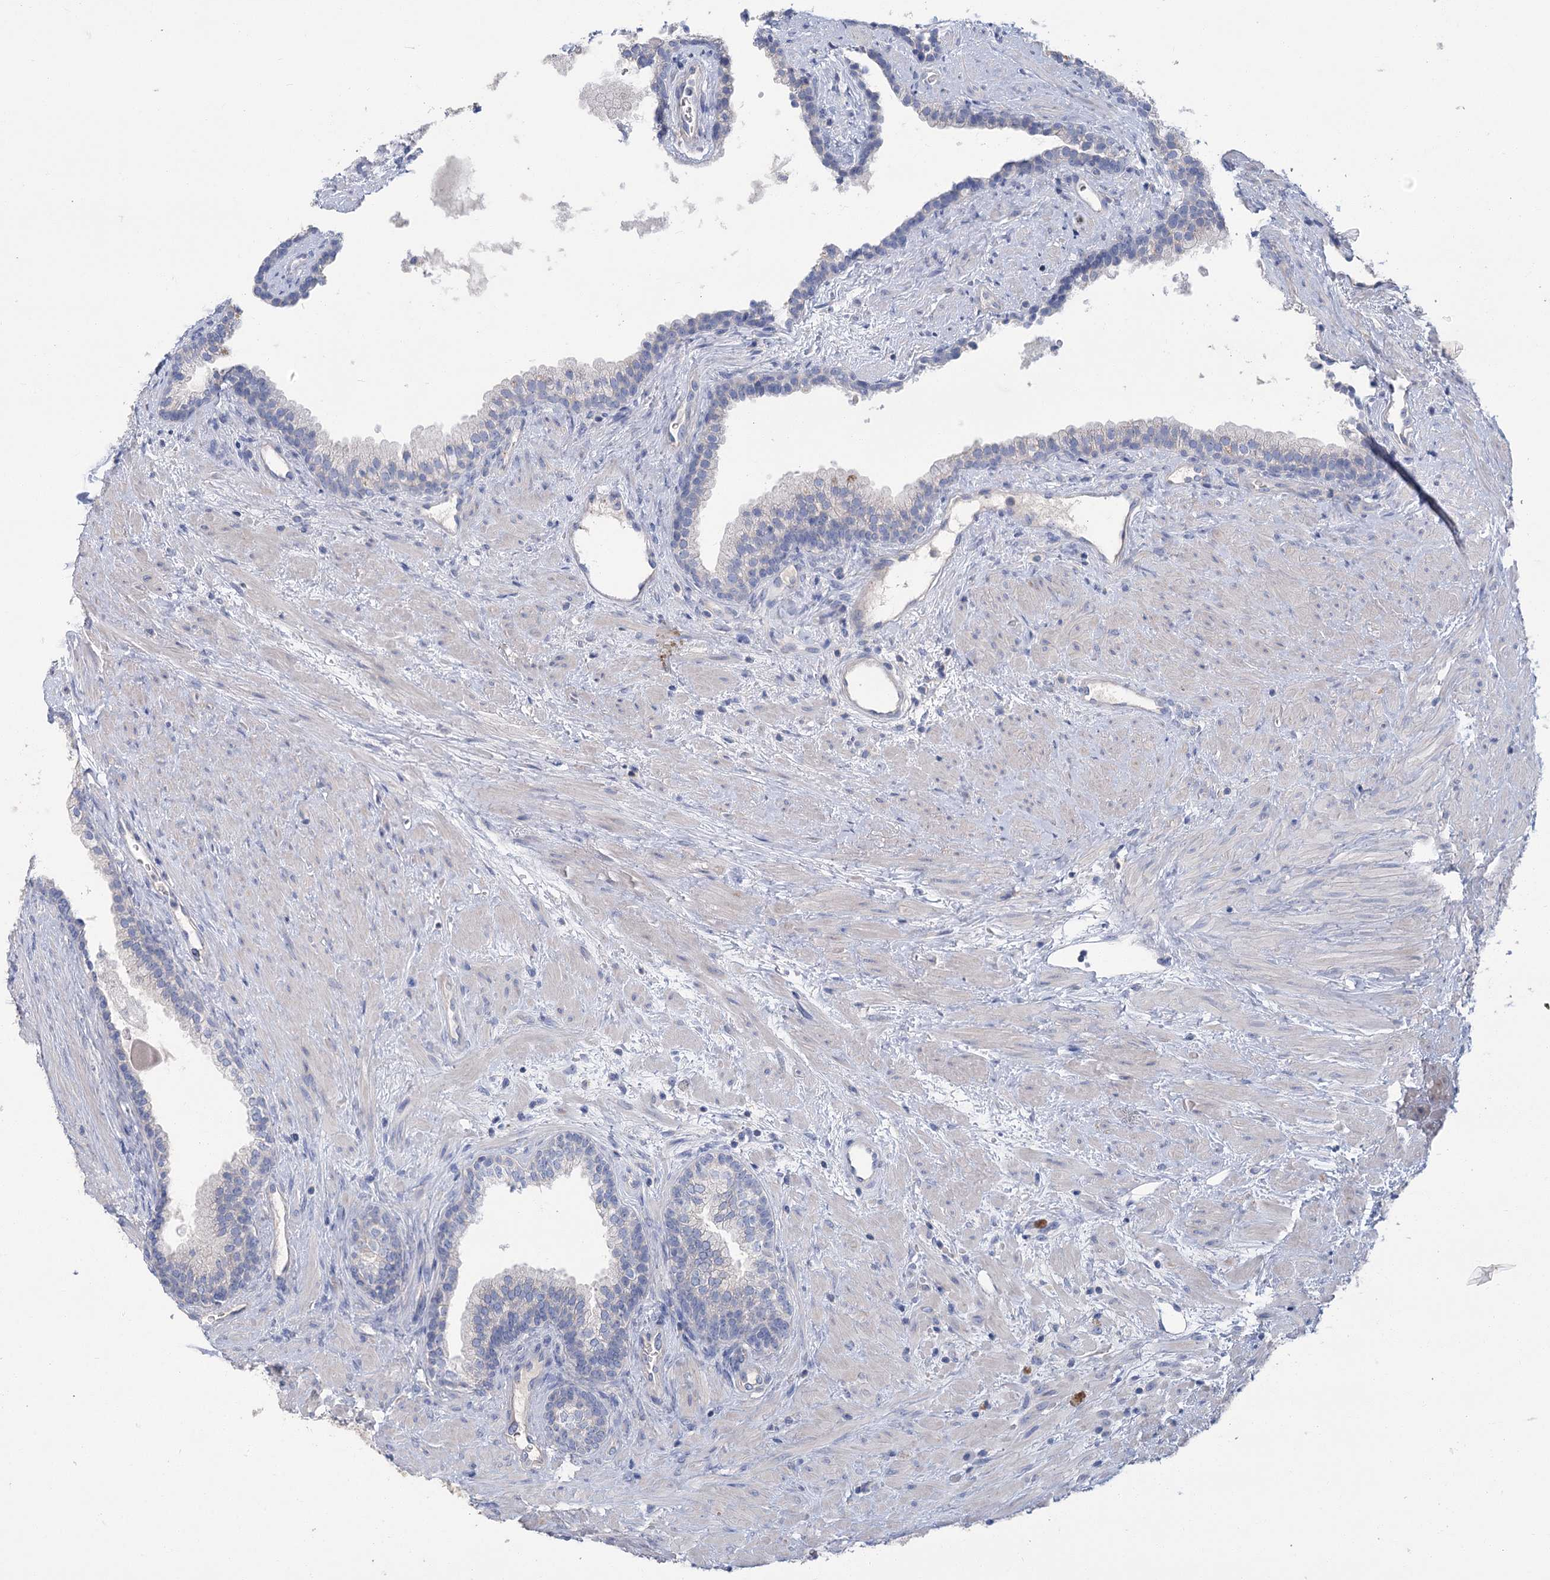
{"staining": {"intensity": "negative", "quantity": "none", "location": "none"}, "tissue": "prostate", "cell_type": "Glandular cells", "image_type": "normal", "snomed": [{"axis": "morphology", "description": "Normal tissue, NOS"}, {"axis": "topography", "description": "Prostate"}], "caption": "Prostate was stained to show a protein in brown. There is no significant expression in glandular cells. (DAB (3,3'-diaminobenzidine) IHC, high magnification).", "gene": "SLC9A3", "patient": {"sex": "male", "age": 76}}